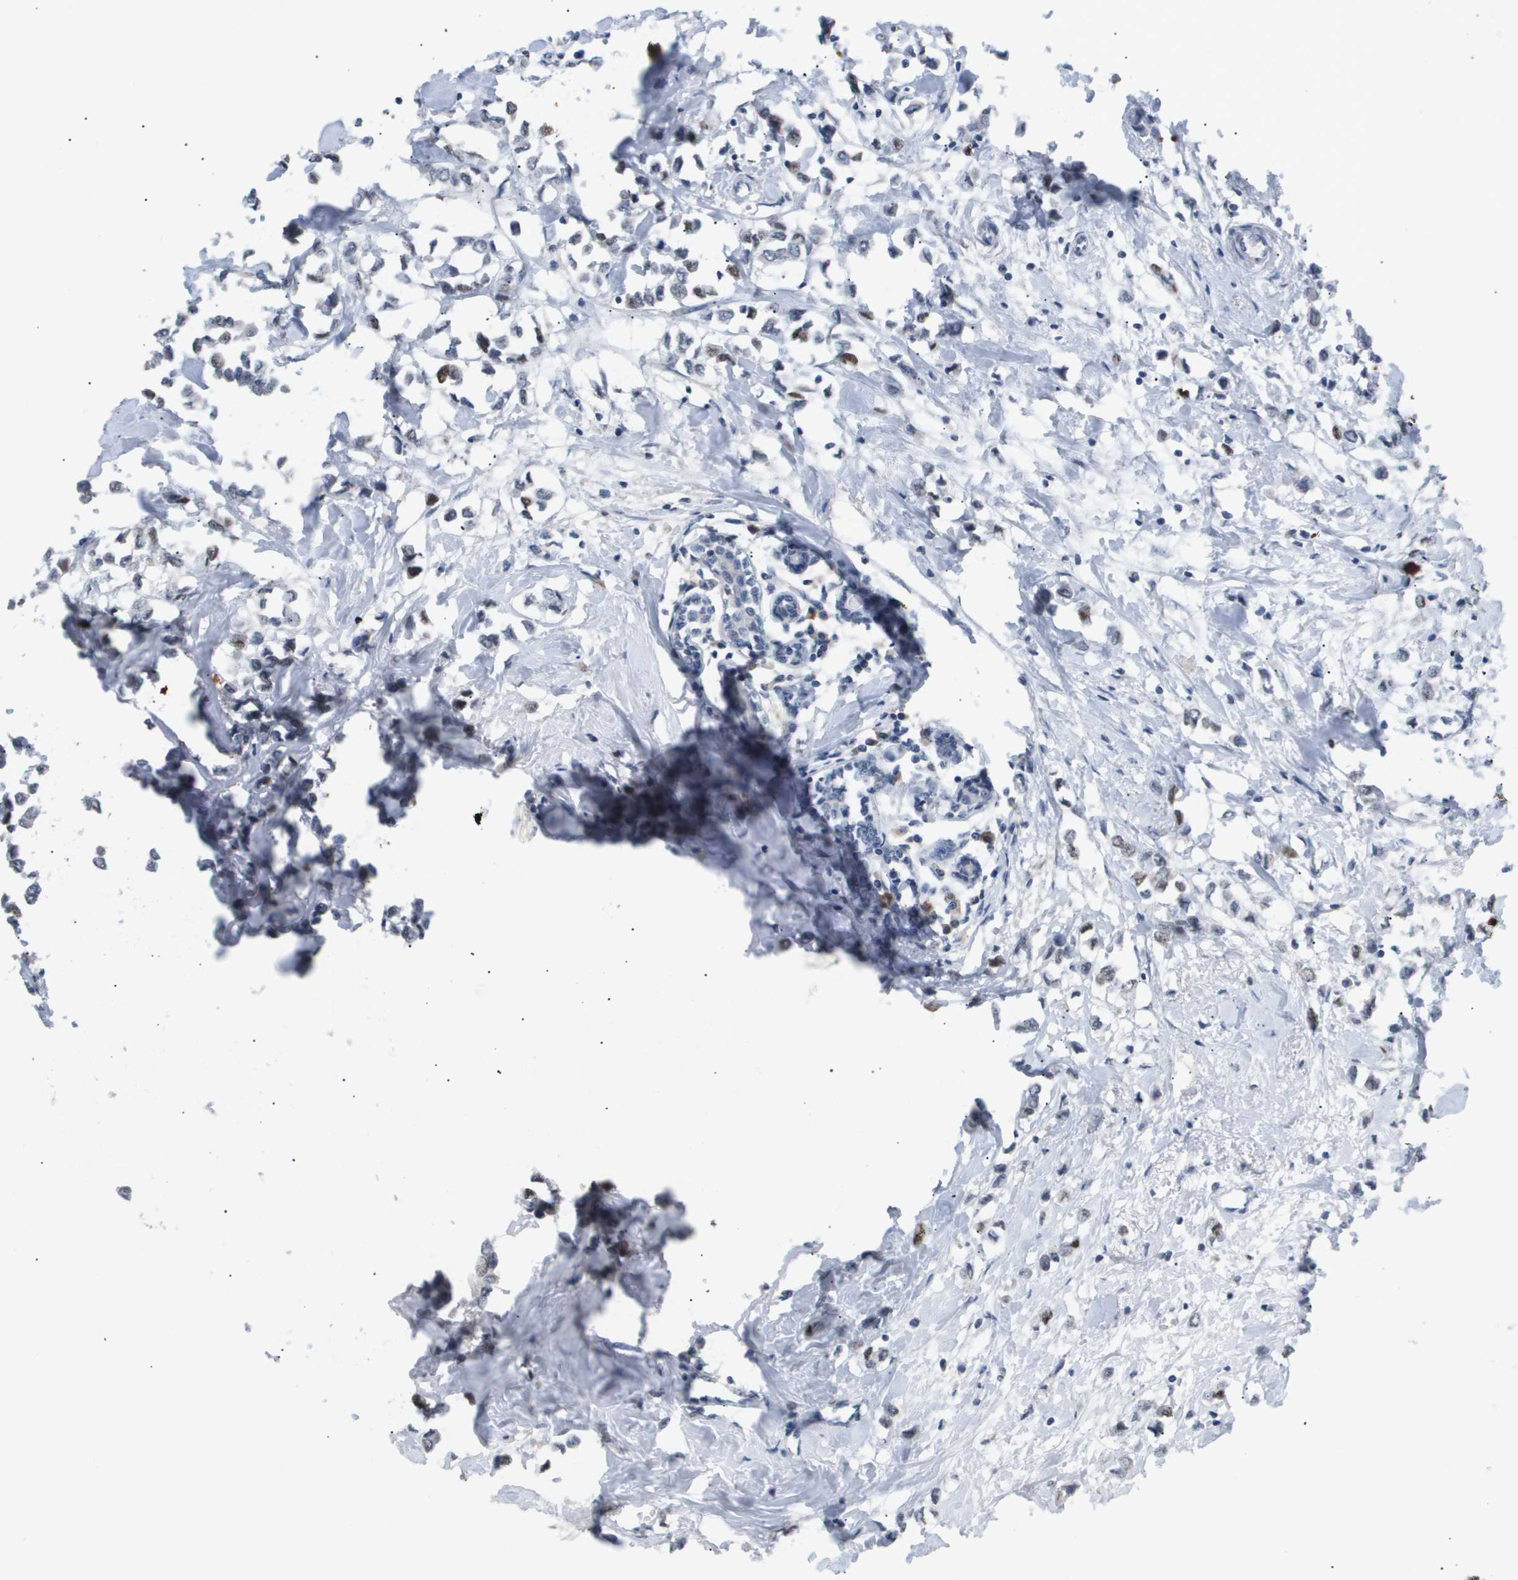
{"staining": {"intensity": "moderate", "quantity": "<25%", "location": "nuclear"}, "tissue": "breast cancer", "cell_type": "Tumor cells", "image_type": "cancer", "snomed": [{"axis": "morphology", "description": "Lobular carcinoma"}, {"axis": "topography", "description": "Breast"}], "caption": "Protein staining of breast lobular carcinoma tissue demonstrates moderate nuclear positivity in about <25% of tumor cells. (DAB (3,3'-diaminobenzidine) = brown stain, brightfield microscopy at high magnification).", "gene": "ANAPC2", "patient": {"sex": "female", "age": 51}}